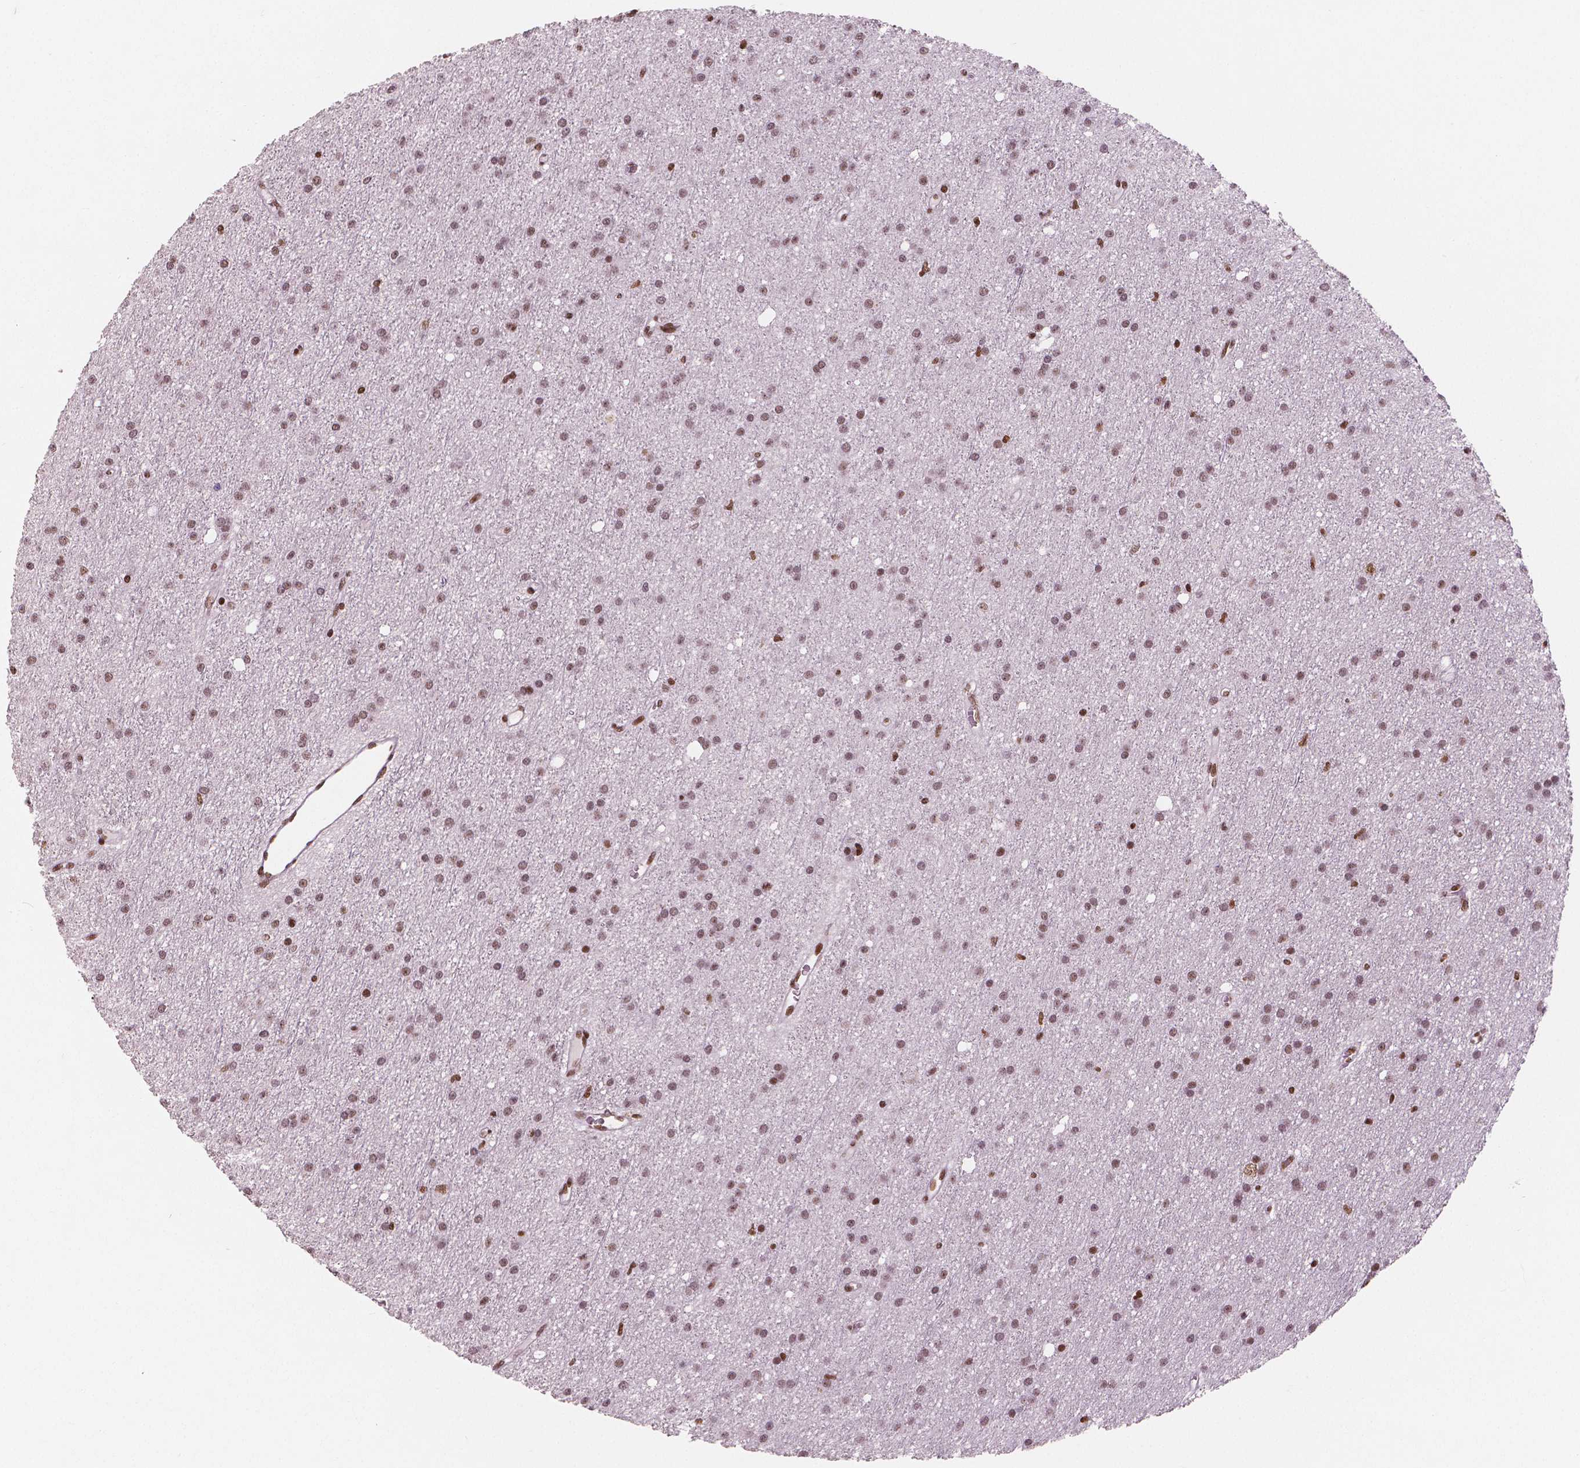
{"staining": {"intensity": "moderate", "quantity": ">75%", "location": "nuclear"}, "tissue": "glioma", "cell_type": "Tumor cells", "image_type": "cancer", "snomed": [{"axis": "morphology", "description": "Glioma, malignant, Low grade"}, {"axis": "topography", "description": "Brain"}], "caption": "Malignant low-grade glioma stained for a protein shows moderate nuclear positivity in tumor cells.", "gene": "BRD4", "patient": {"sex": "male", "age": 27}}